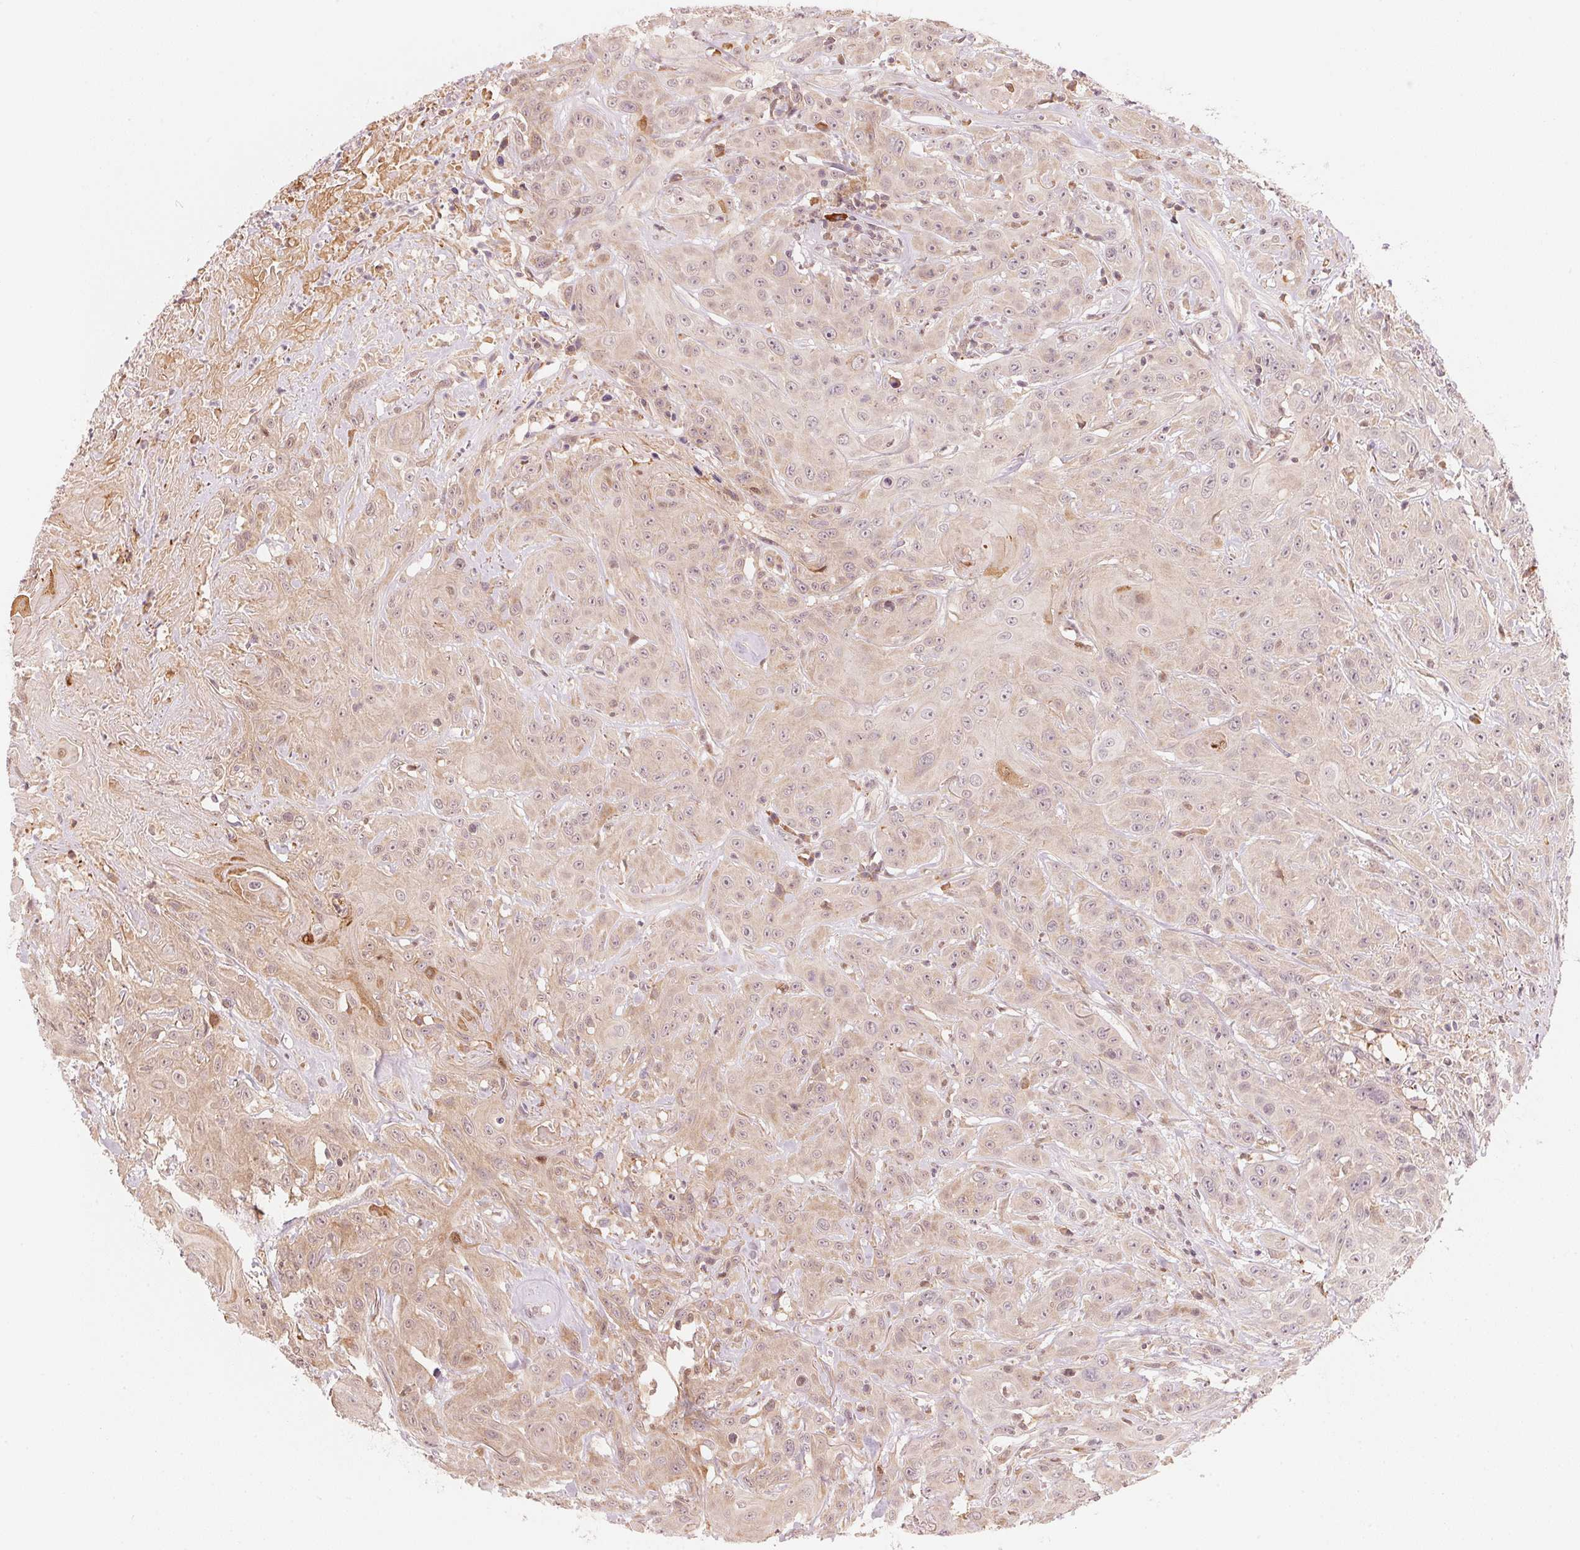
{"staining": {"intensity": "weak", "quantity": "25%-75%", "location": "cytoplasmic/membranous"}, "tissue": "head and neck cancer", "cell_type": "Tumor cells", "image_type": "cancer", "snomed": [{"axis": "morphology", "description": "Squamous cell carcinoma, NOS"}, {"axis": "topography", "description": "Skin"}, {"axis": "topography", "description": "Head-Neck"}], "caption": "This photomicrograph demonstrates IHC staining of human head and neck cancer, with low weak cytoplasmic/membranous positivity in about 25%-75% of tumor cells.", "gene": "PRKN", "patient": {"sex": "male", "age": 80}}